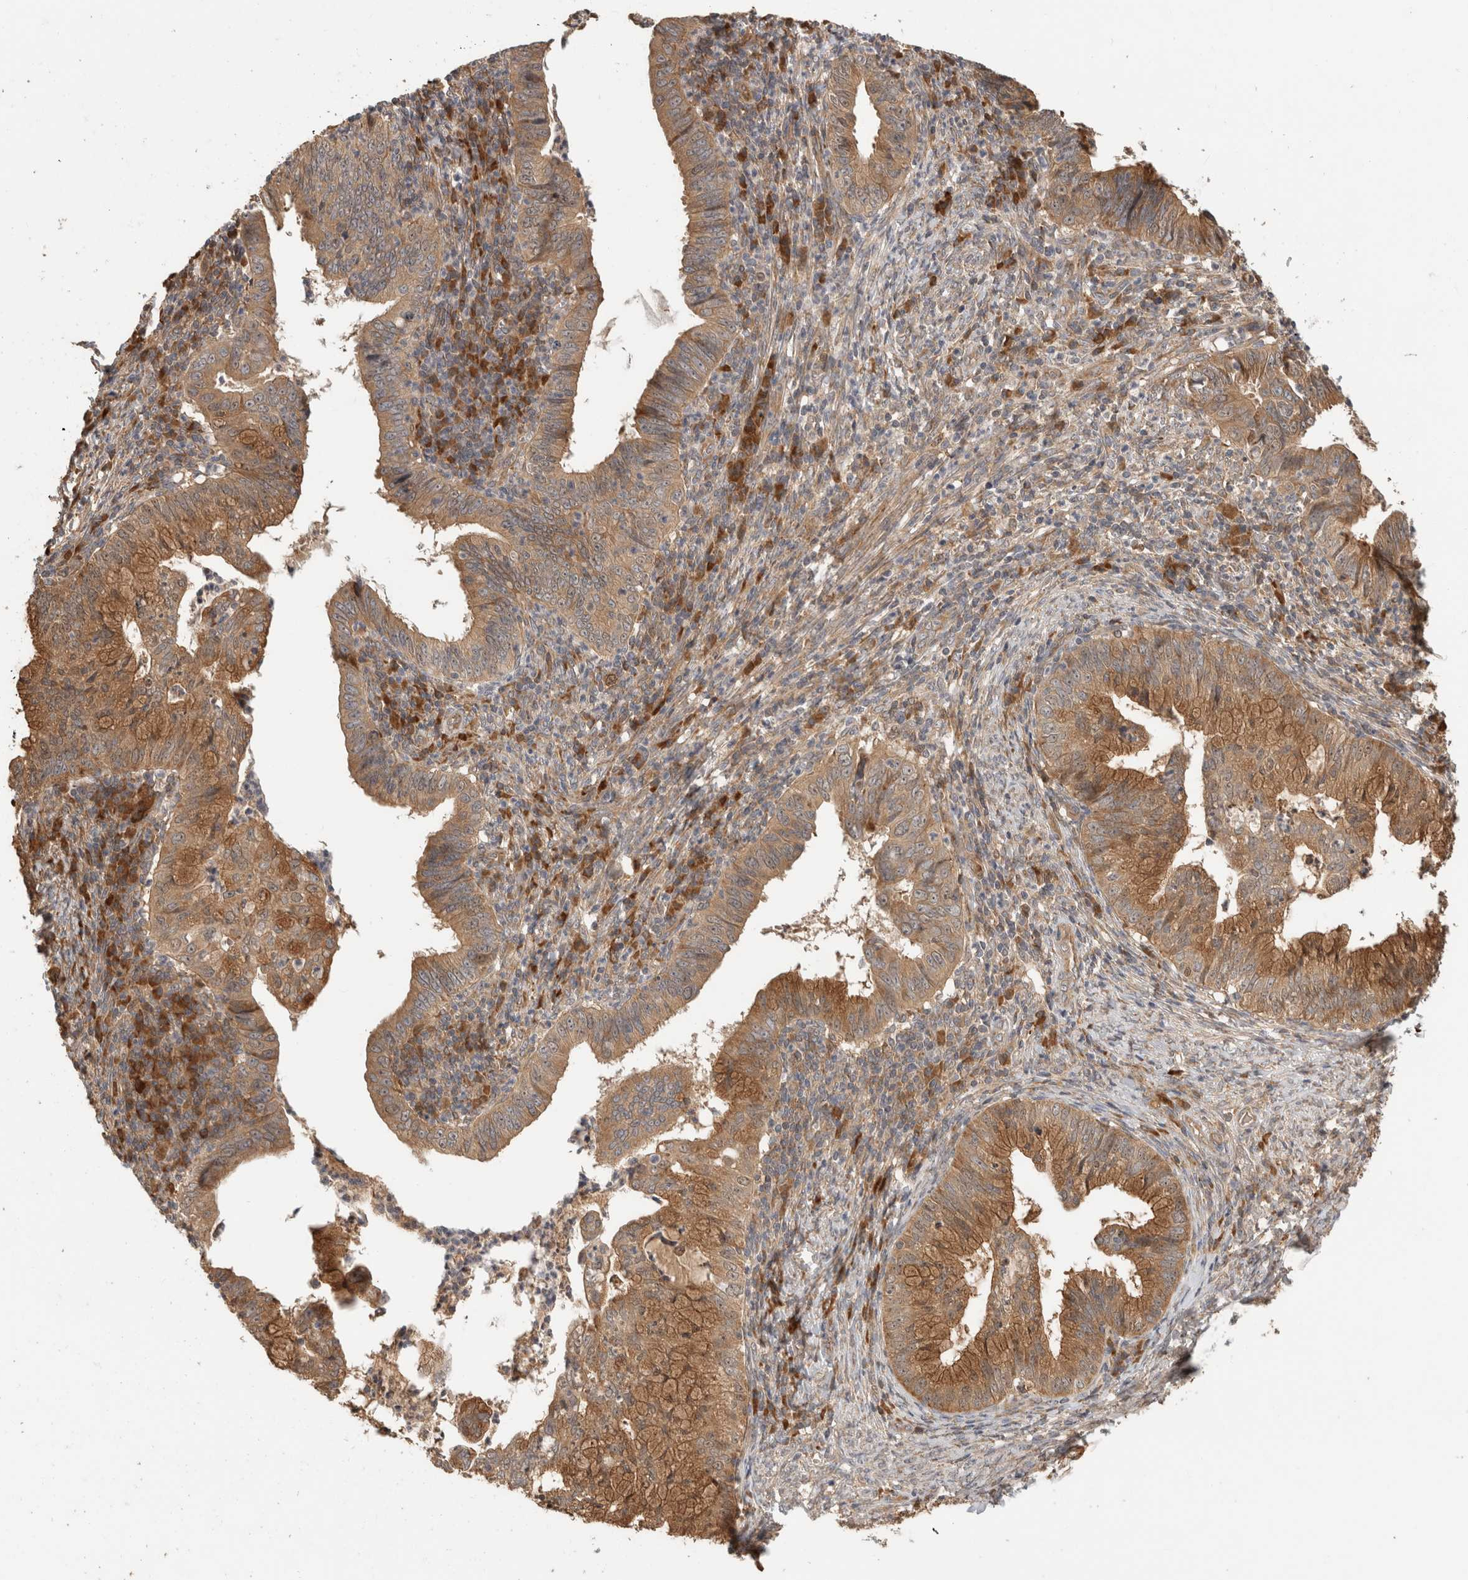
{"staining": {"intensity": "moderate", "quantity": ">75%", "location": "cytoplasmic/membranous"}, "tissue": "cervical cancer", "cell_type": "Tumor cells", "image_type": "cancer", "snomed": [{"axis": "morphology", "description": "Adenocarcinoma, NOS"}, {"axis": "topography", "description": "Cervix"}], "caption": "Protein staining by immunohistochemistry exhibits moderate cytoplasmic/membranous positivity in about >75% of tumor cells in cervical cancer. The staining is performed using DAB brown chromogen to label protein expression. The nuclei are counter-stained blue using hematoxylin.", "gene": "PCDHB15", "patient": {"sex": "female", "age": 36}}